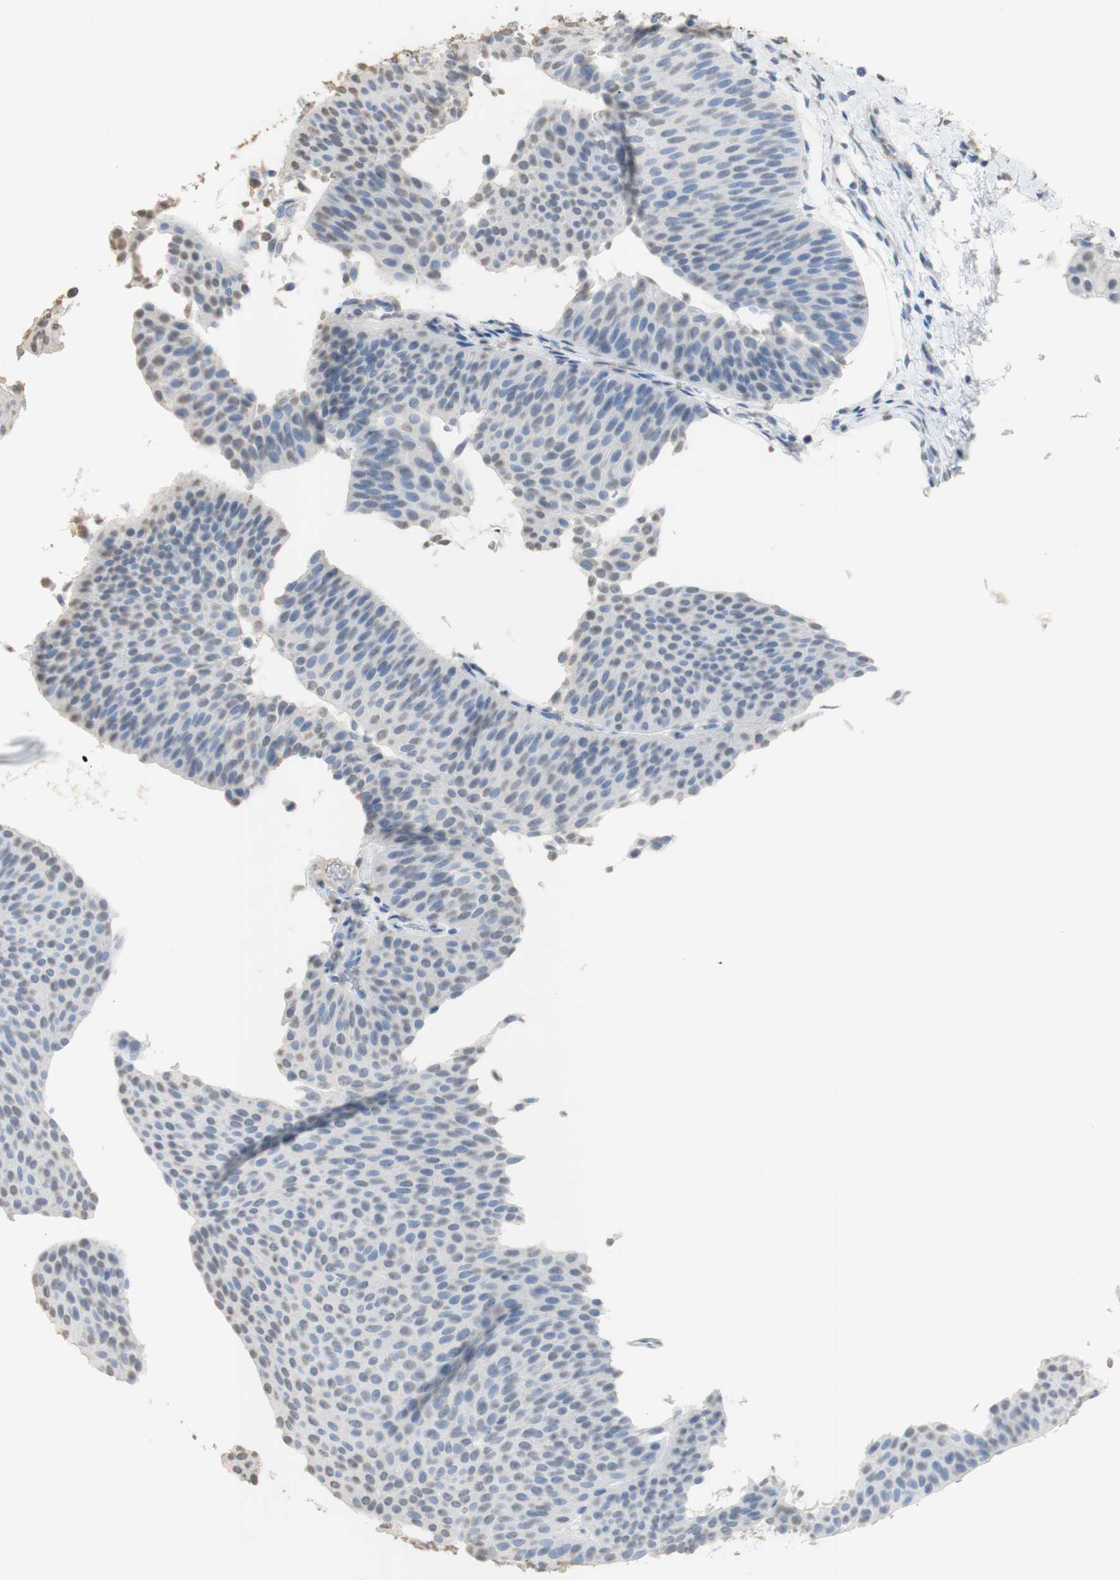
{"staining": {"intensity": "weak", "quantity": "<25%", "location": "cytoplasmic/membranous,nuclear"}, "tissue": "urothelial cancer", "cell_type": "Tumor cells", "image_type": "cancer", "snomed": [{"axis": "morphology", "description": "Urothelial carcinoma, Low grade"}, {"axis": "topography", "description": "Urinary bladder"}], "caption": "This is a photomicrograph of IHC staining of urothelial cancer, which shows no positivity in tumor cells.", "gene": "L1CAM", "patient": {"sex": "female", "age": 60}}